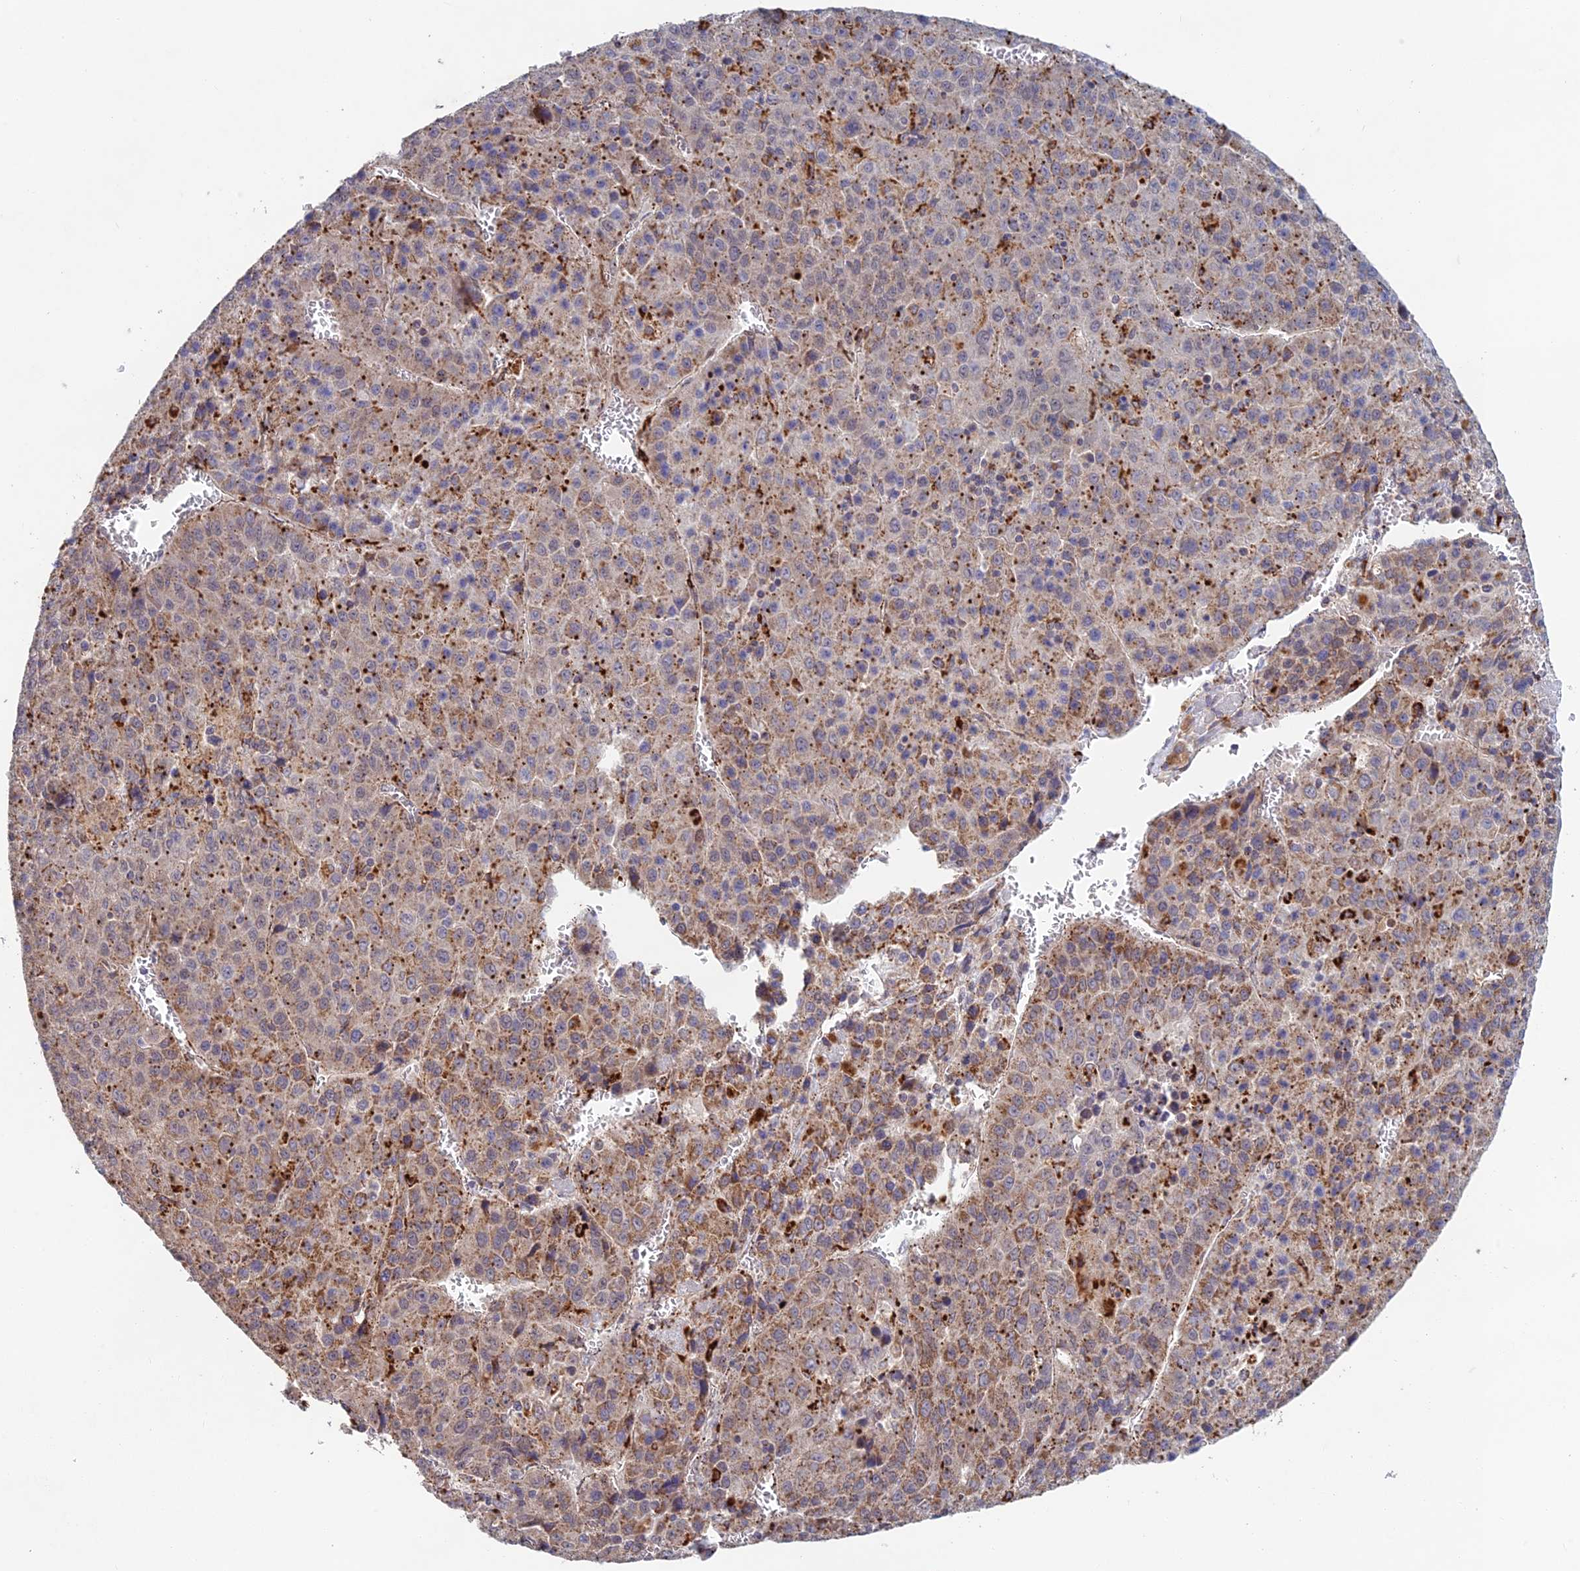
{"staining": {"intensity": "moderate", "quantity": "25%-75%", "location": "cytoplasmic/membranous"}, "tissue": "liver cancer", "cell_type": "Tumor cells", "image_type": "cancer", "snomed": [{"axis": "morphology", "description": "Carcinoma, Hepatocellular, NOS"}, {"axis": "topography", "description": "Liver"}], "caption": "Protein staining by immunohistochemistry demonstrates moderate cytoplasmic/membranous positivity in about 25%-75% of tumor cells in liver hepatocellular carcinoma.", "gene": "FOXS1", "patient": {"sex": "female", "age": 53}}